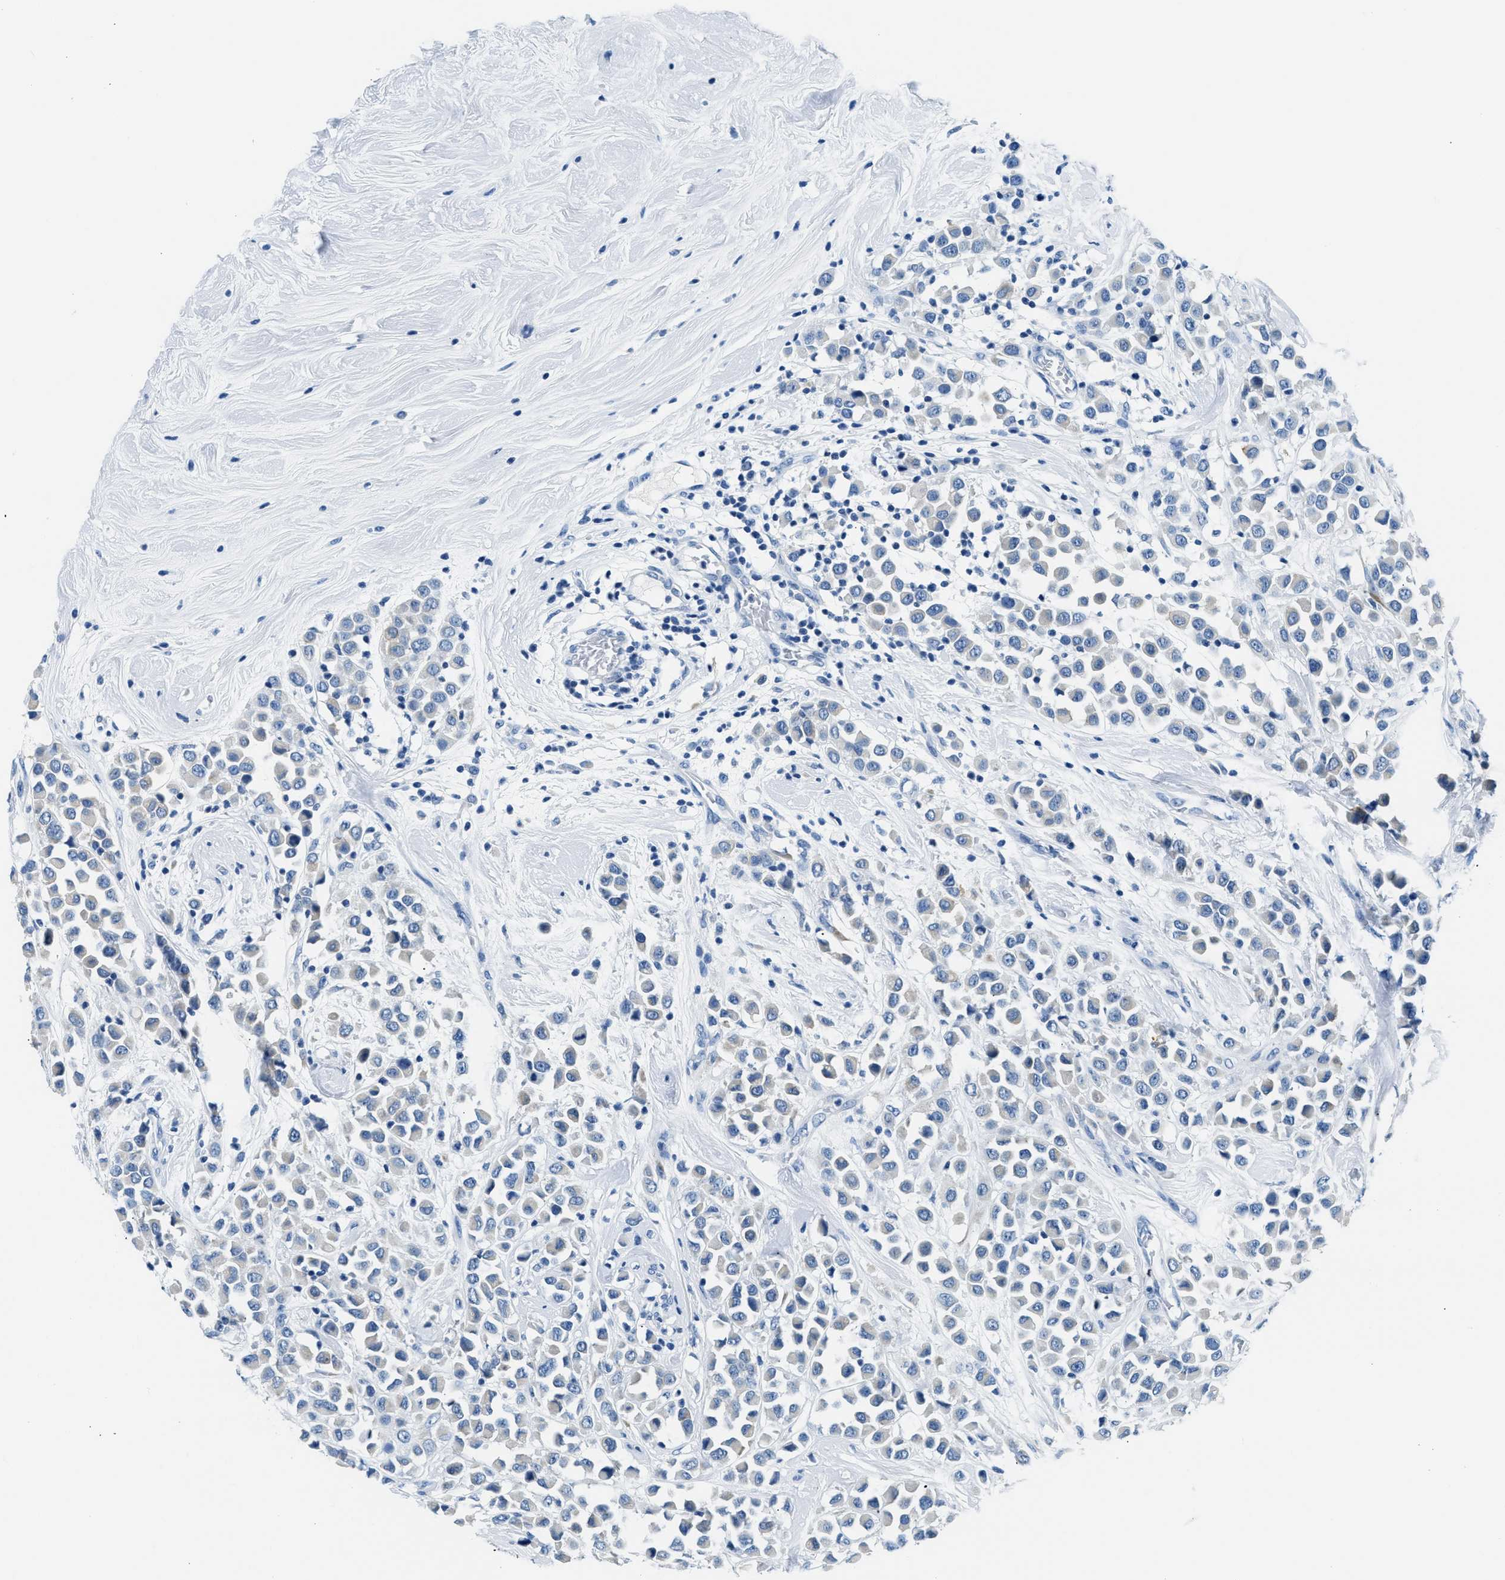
{"staining": {"intensity": "negative", "quantity": "none", "location": "none"}, "tissue": "breast cancer", "cell_type": "Tumor cells", "image_type": "cancer", "snomed": [{"axis": "morphology", "description": "Duct carcinoma"}, {"axis": "topography", "description": "Breast"}], "caption": "High magnification brightfield microscopy of breast cancer (intraductal carcinoma) stained with DAB (brown) and counterstained with hematoxylin (blue): tumor cells show no significant expression.", "gene": "CLDN18", "patient": {"sex": "female", "age": 61}}